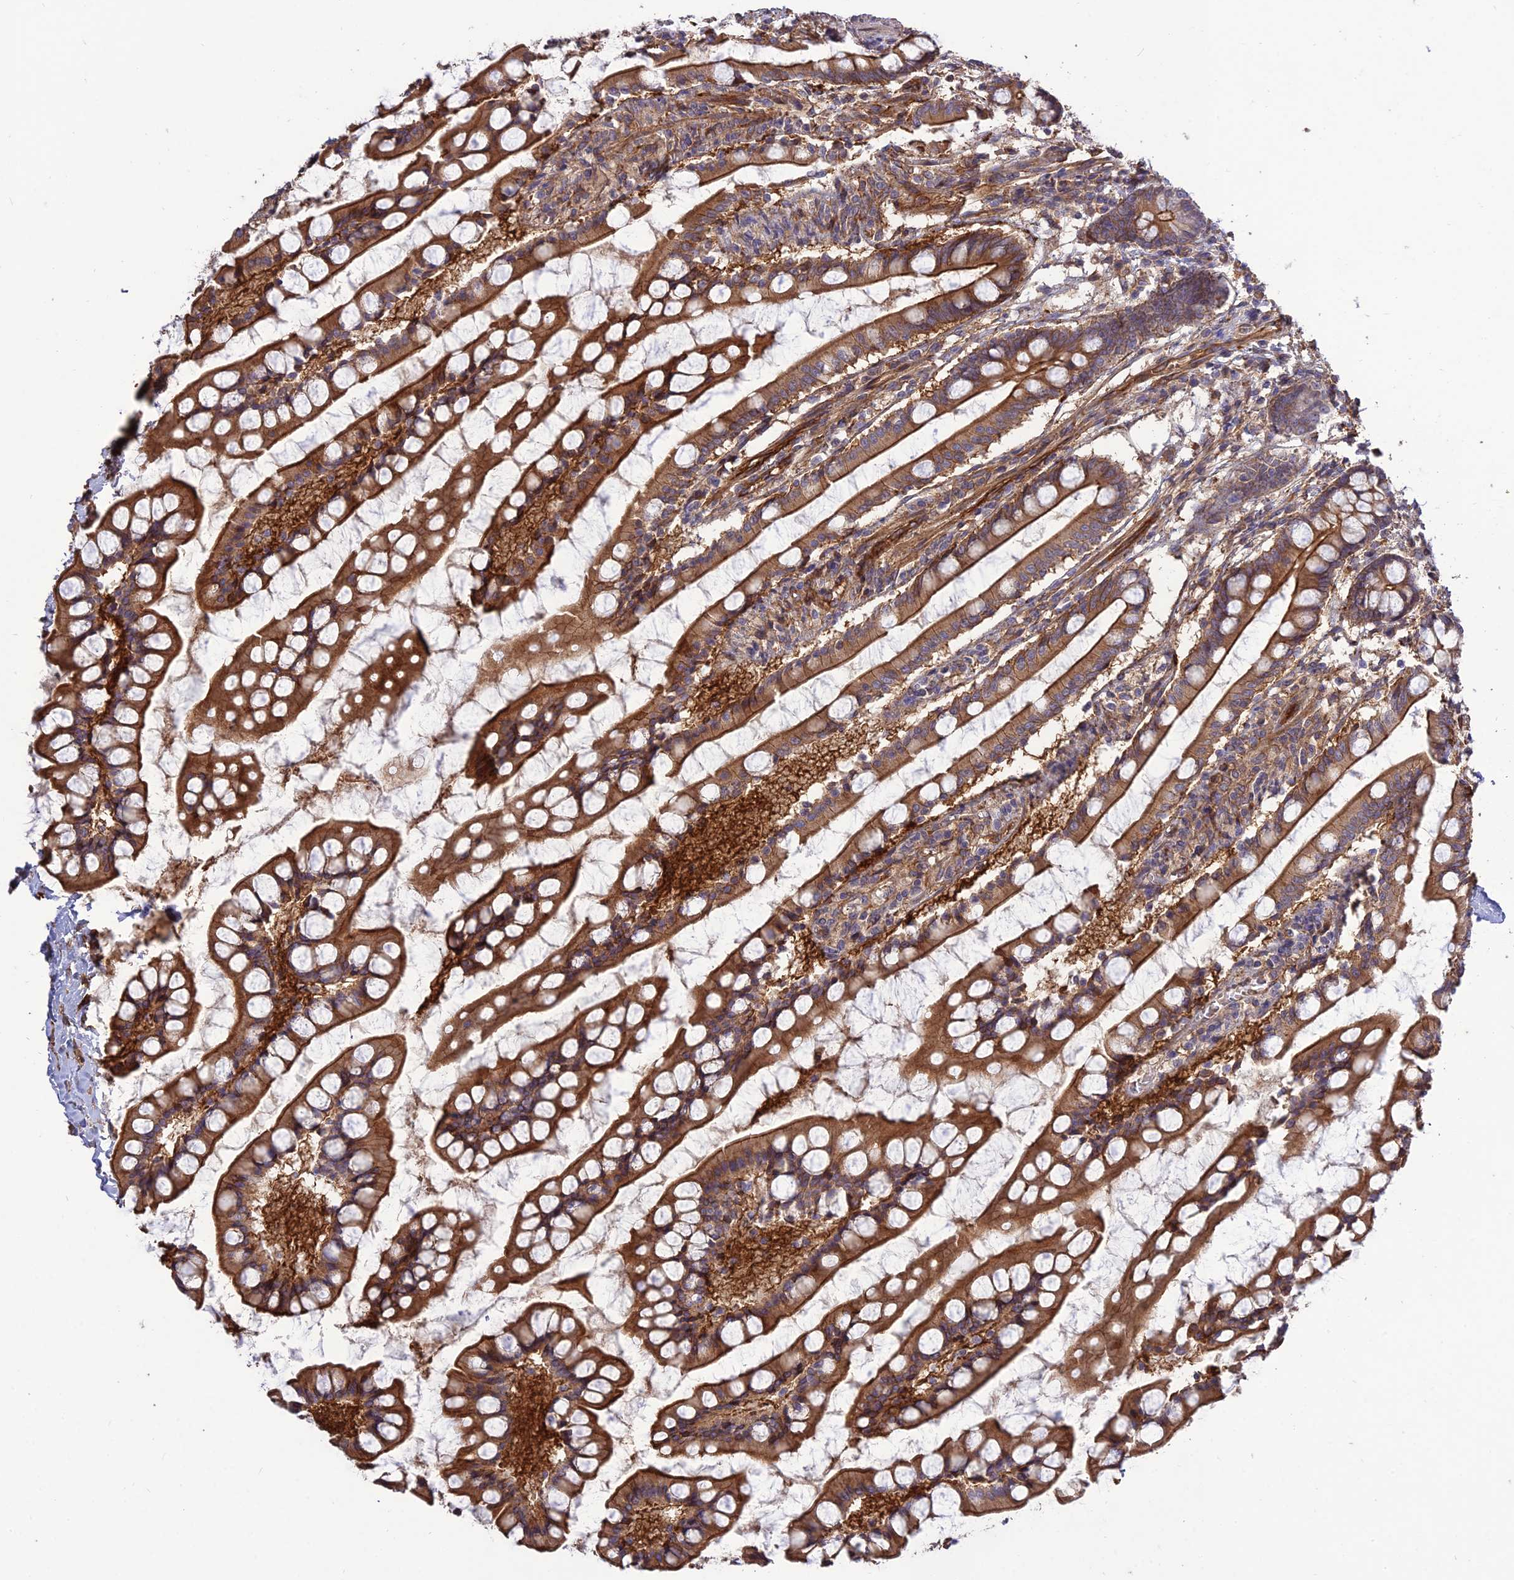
{"staining": {"intensity": "strong", "quantity": ">75%", "location": "cytoplasmic/membranous"}, "tissue": "small intestine", "cell_type": "Glandular cells", "image_type": "normal", "snomed": [{"axis": "morphology", "description": "Normal tissue, NOS"}, {"axis": "topography", "description": "Small intestine"}], "caption": "IHC (DAB (3,3'-diaminobenzidine)) staining of benign small intestine reveals strong cytoplasmic/membranous protein expression in approximately >75% of glandular cells.", "gene": "CRTAP", "patient": {"sex": "male", "age": 52}}